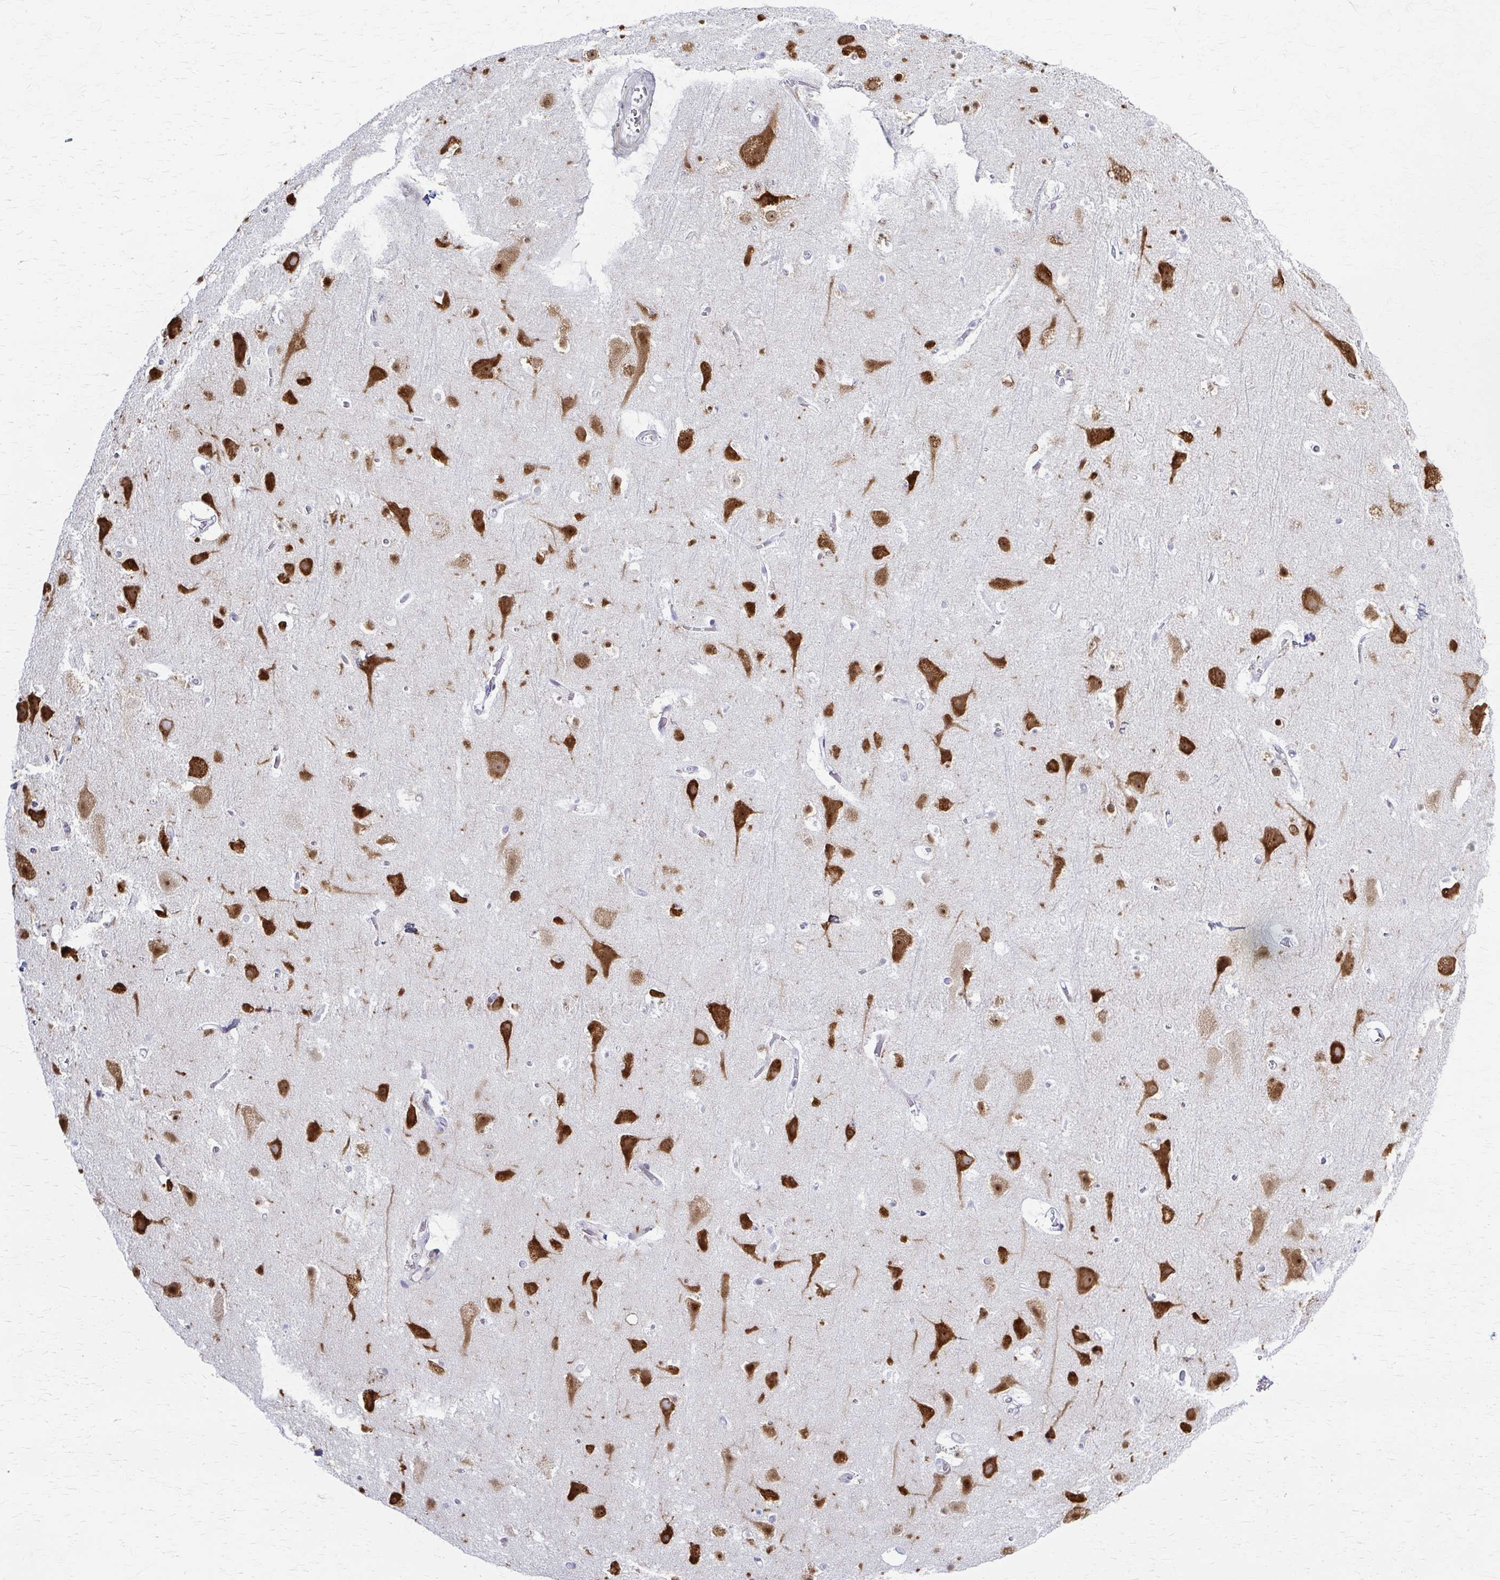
{"staining": {"intensity": "negative", "quantity": "none", "location": "none"}, "tissue": "cerebral cortex", "cell_type": "Endothelial cells", "image_type": "normal", "snomed": [{"axis": "morphology", "description": "Normal tissue, NOS"}, {"axis": "topography", "description": "Cerebral cortex"}], "caption": "Endothelial cells are negative for protein expression in benign human cerebral cortex.", "gene": "PRKRA", "patient": {"sex": "female", "age": 42}}